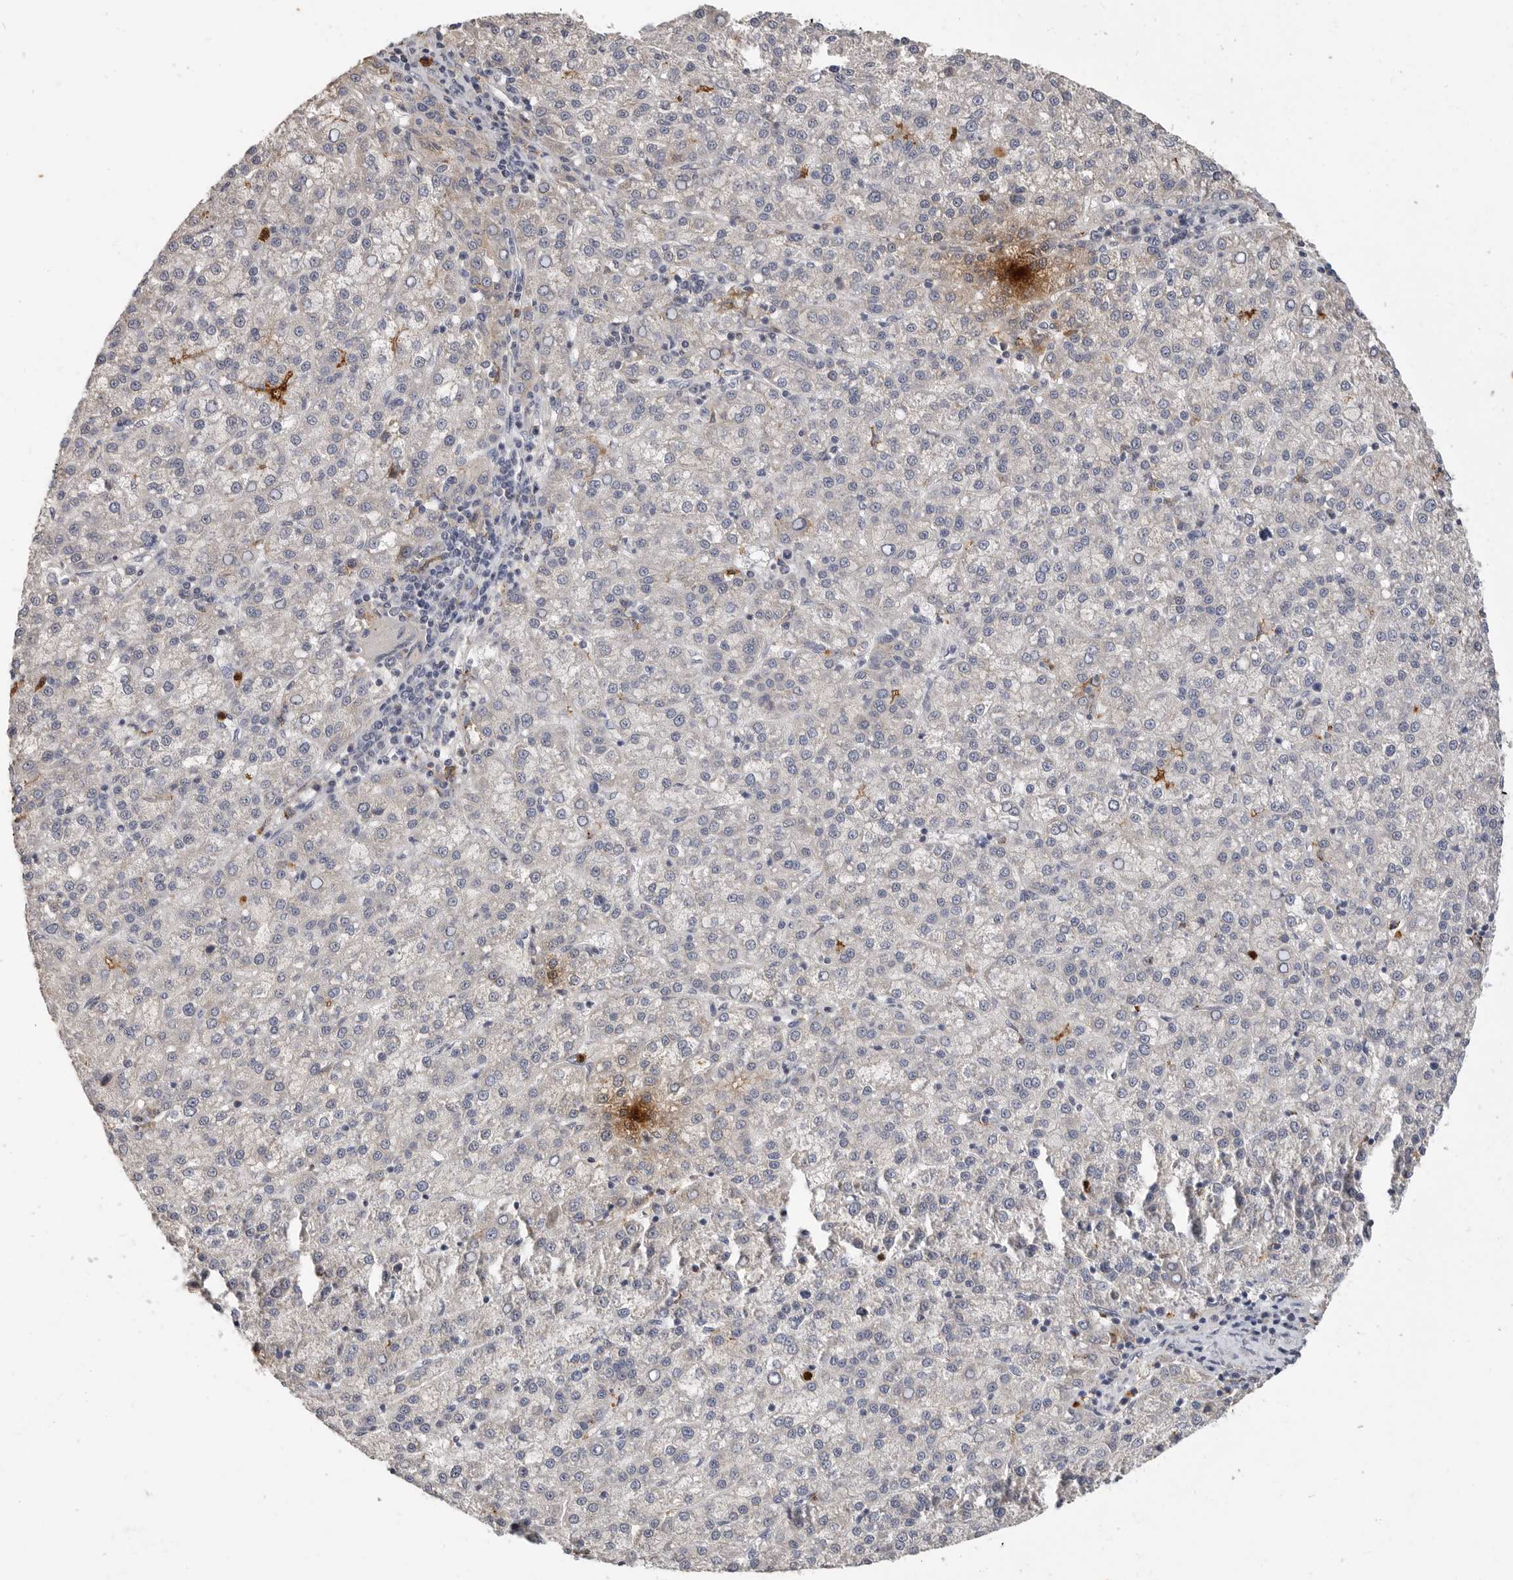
{"staining": {"intensity": "negative", "quantity": "none", "location": "none"}, "tissue": "liver cancer", "cell_type": "Tumor cells", "image_type": "cancer", "snomed": [{"axis": "morphology", "description": "Carcinoma, Hepatocellular, NOS"}, {"axis": "topography", "description": "Liver"}], "caption": "A histopathology image of liver cancer stained for a protein displays no brown staining in tumor cells.", "gene": "LTBR", "patient": {"sex": "female", "age": 58}}